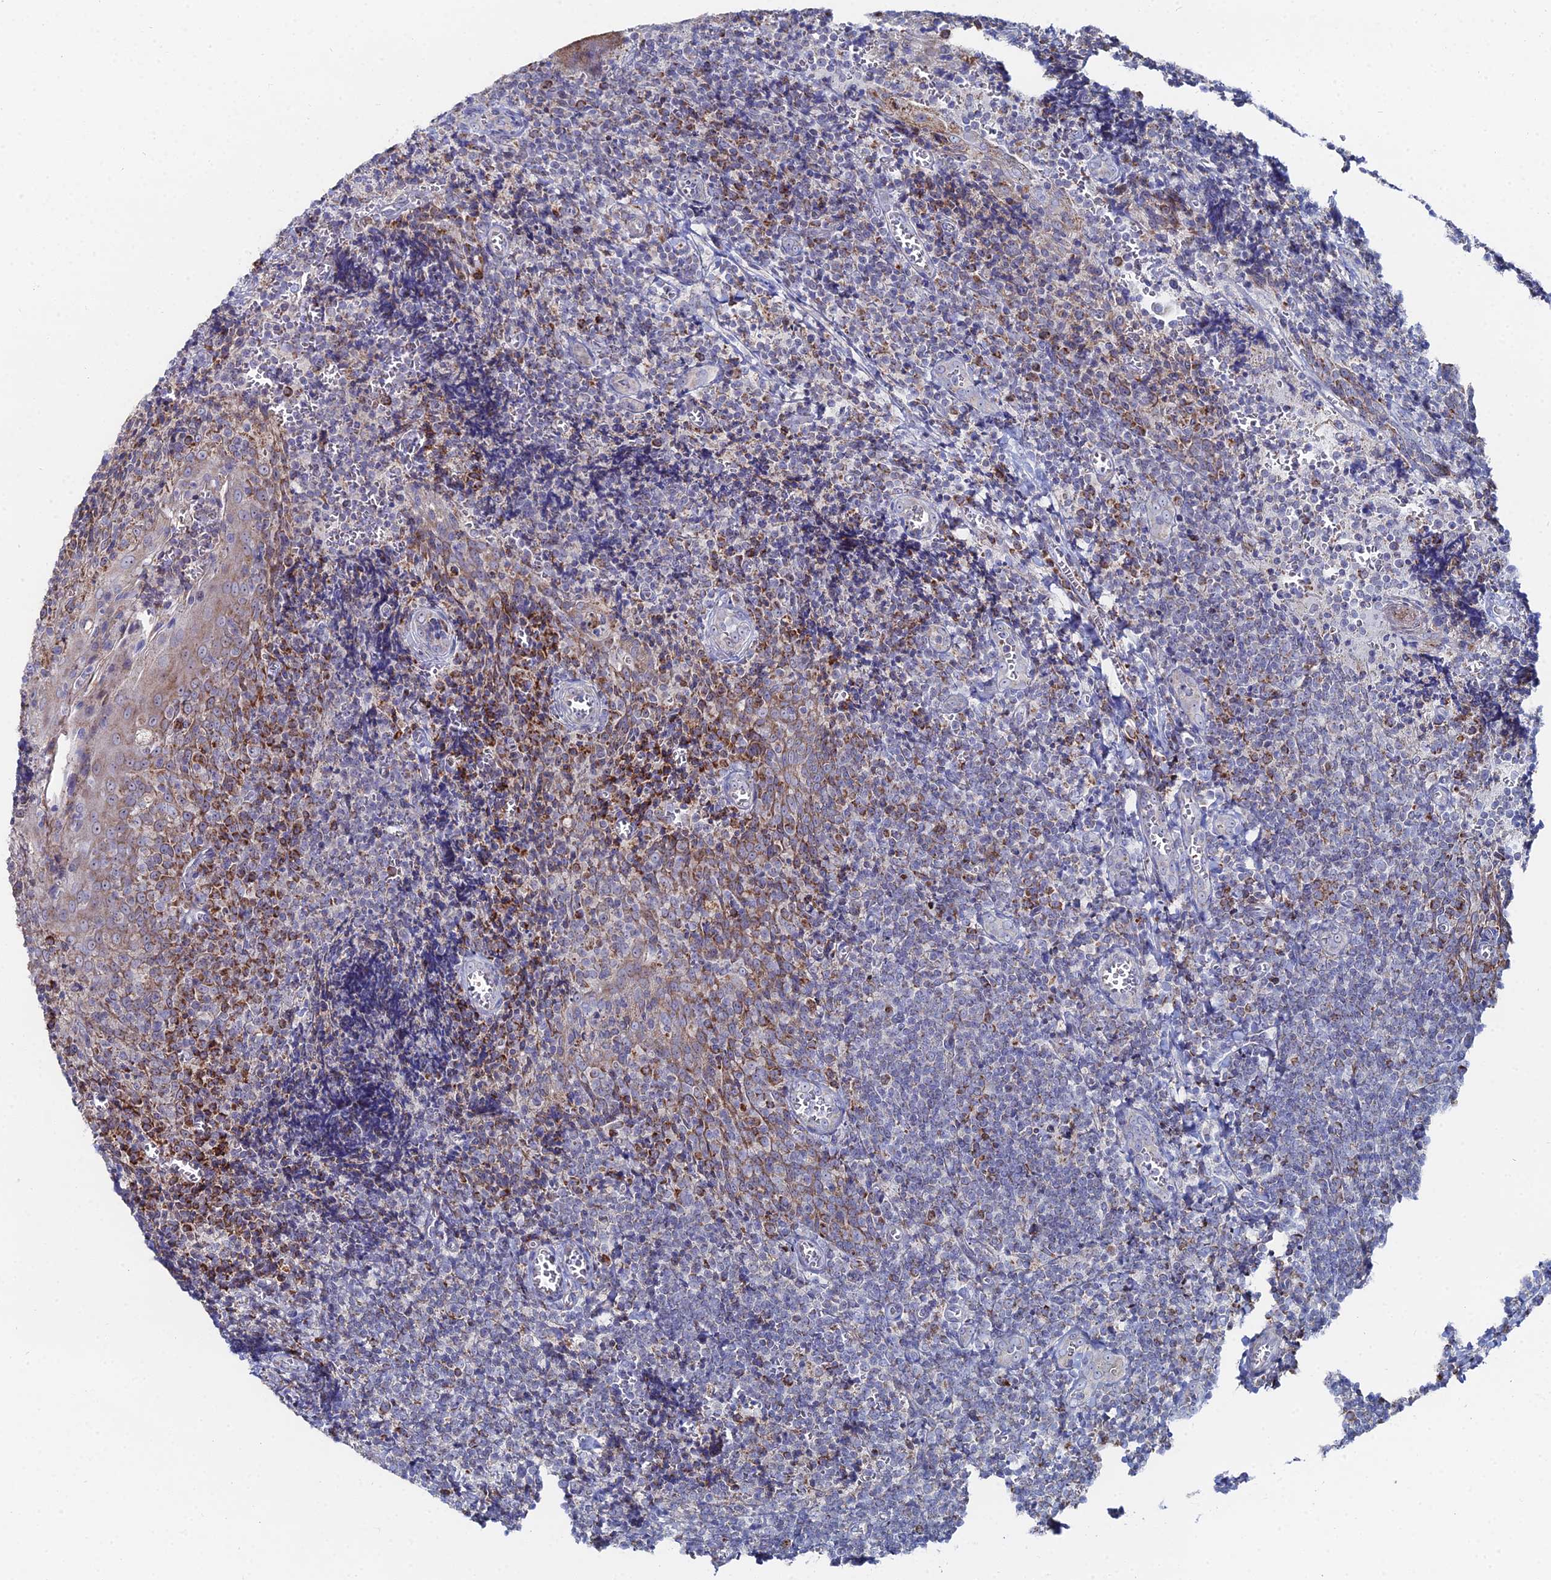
{"staining": {"intensity": "strong", "quantity": "25%-75%", "location": "cytoplasmic/membranous"}, "tissue": "tonsil", "cell_type": "Germinal center cells", "image_type": "normal", "snomed": [{"axis": "morphology", "description": "Normal tissue, NOS"}, {"axis": "topography", "description": "Tonsil"}], "caption": "IHC of normal tonsil shows high levels of strong cytoplasmic/membranous staining in approximately 25%-75% of germinal center cells.", "gene": "MPC1", "patient": {"sex": "male", "age": 27}}